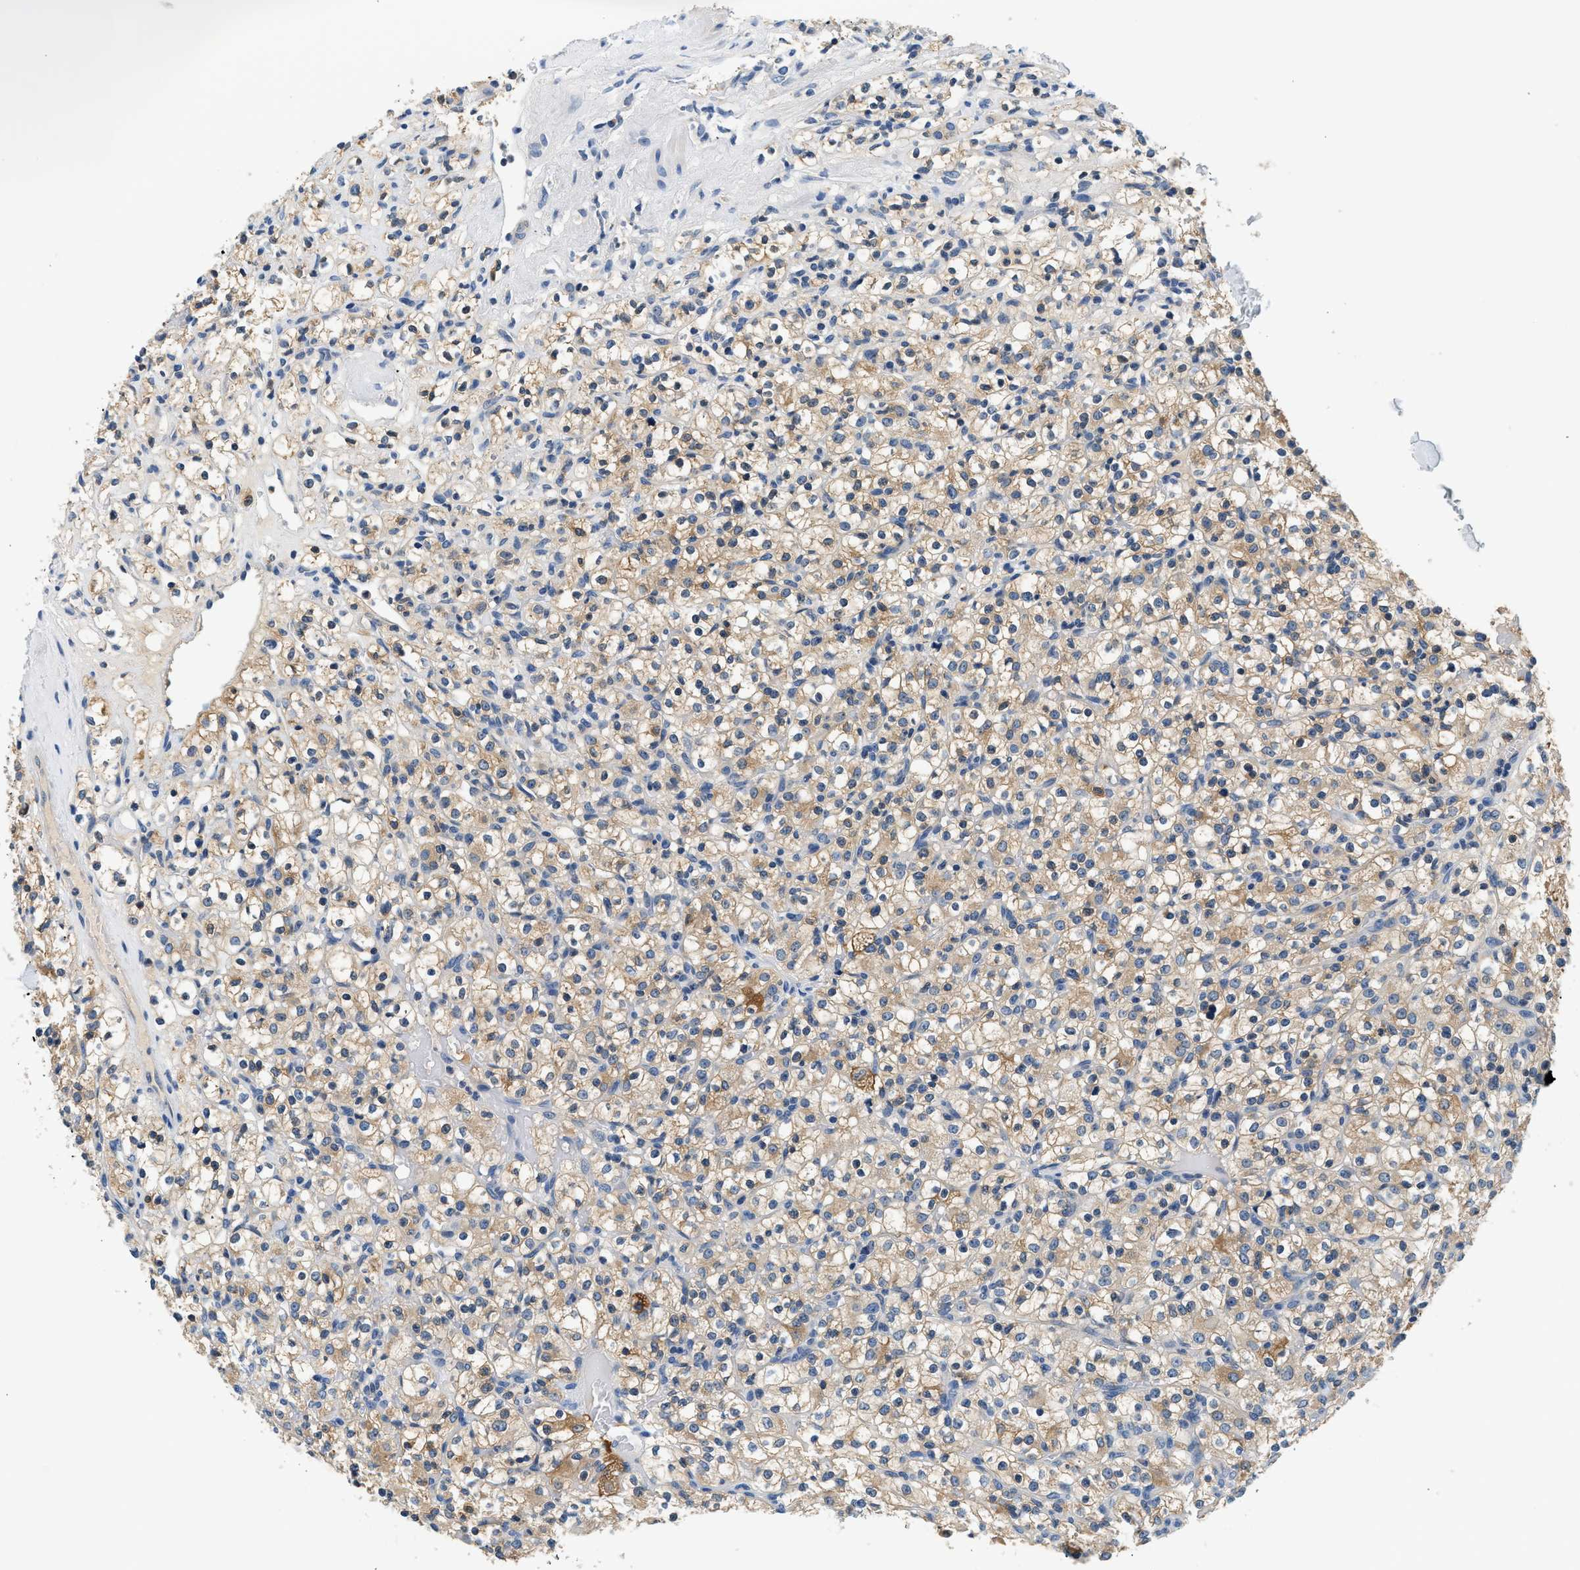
{"staining": {"intensity": "moderate", "quantity": ">75%", "location": "cytoplasmic/membranous"}, "tissue": "renal cancer", "cell_type": "Tumor cells", "image_type": "cancer", "snomed": [{"axis": "morphology", "description": "Normal tissue, NOS"}, {"axis": "morphology", "description": "Adenocarcinoma, NOS"}, {"axis": "topography", "description": "Kidney"}], "caption": "Immunohistochemistry micrograph of human renal cancer (adenocarcinoma) stained for a protein (brown), which displays medium levels of moderate cytoplasmic/membranous staining in approximately >75% of tumor cells.", "gene": "SLC35E1", "patient": {"sex": "female", "age": 72}}